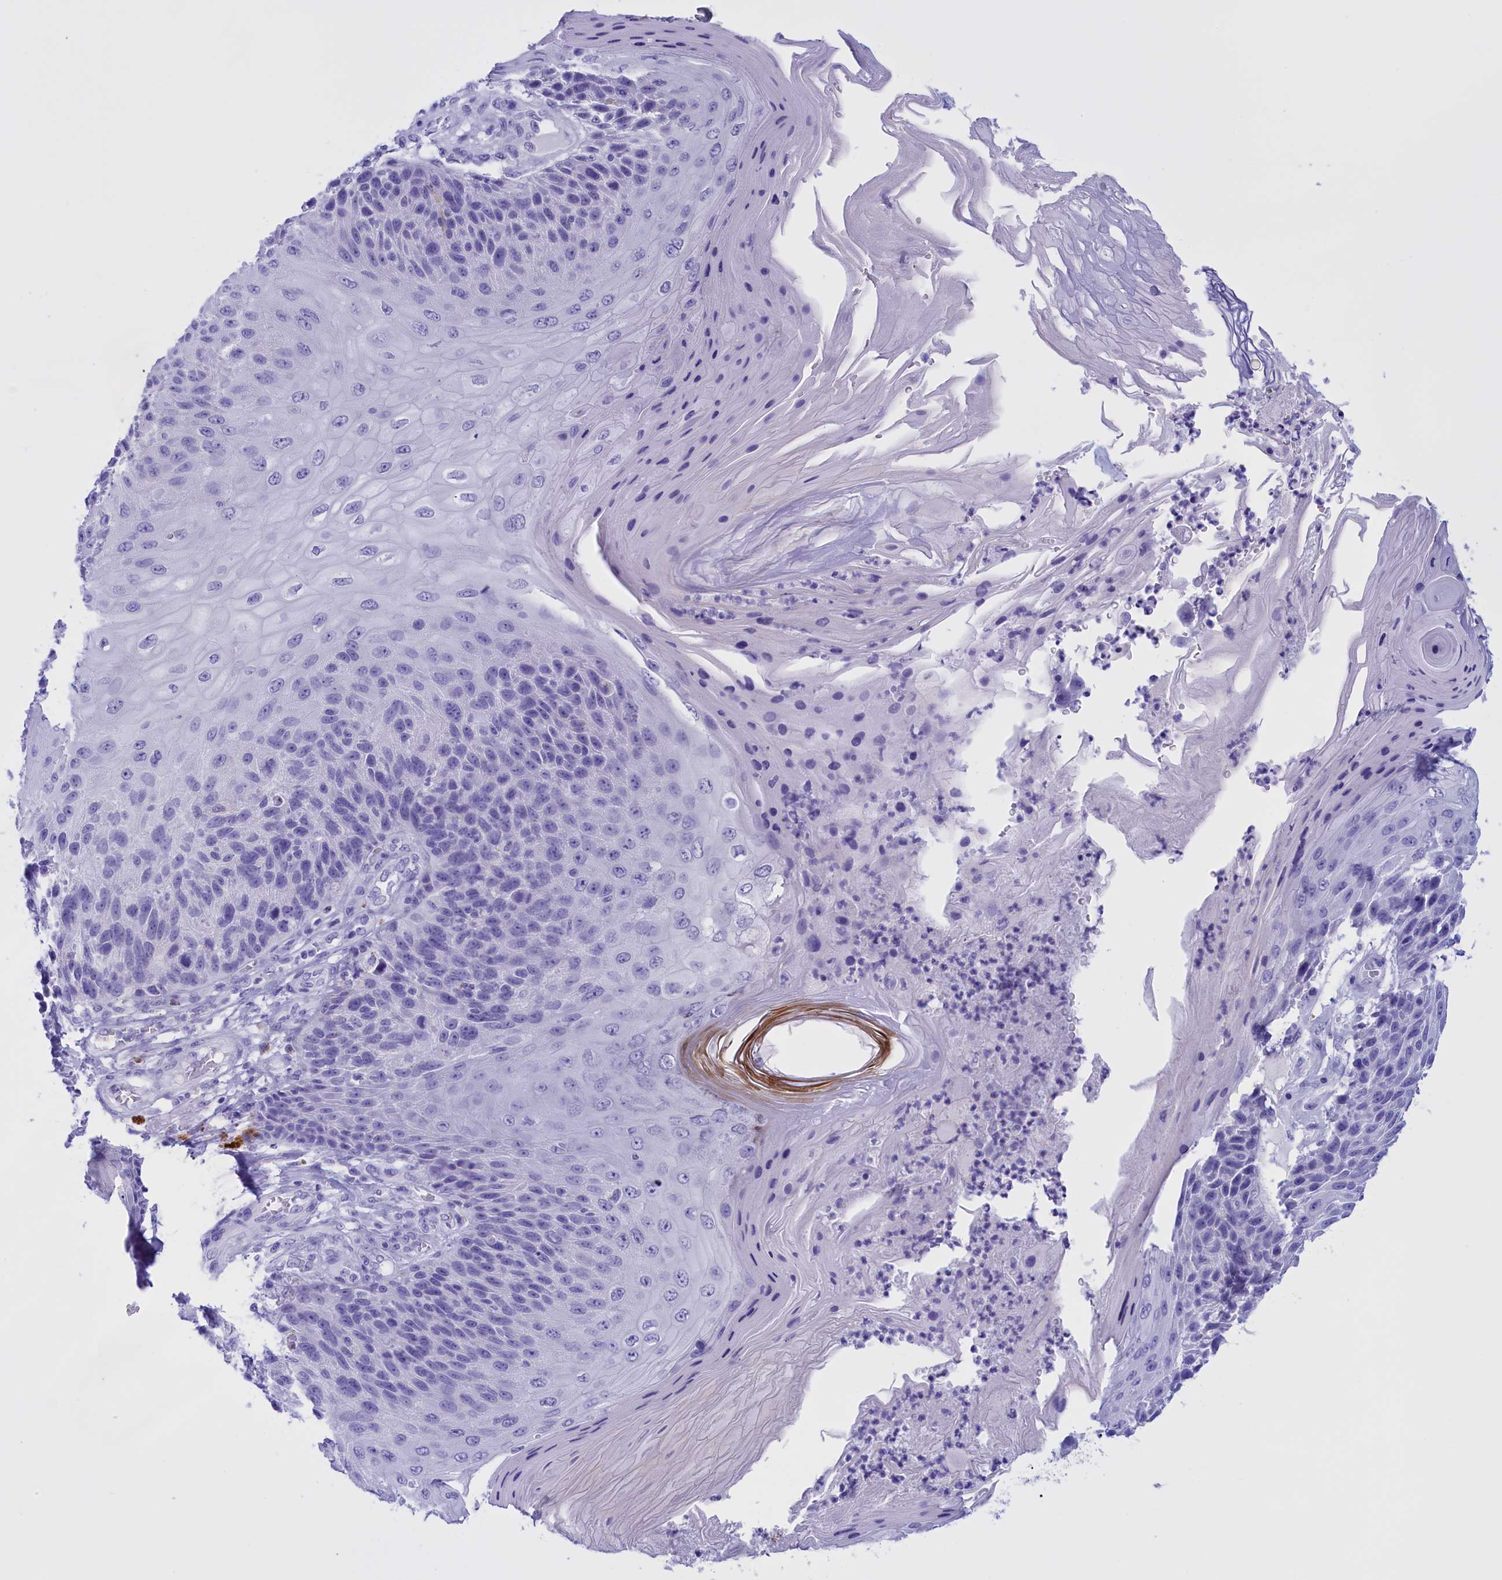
{"staining": {"intensity": "negative", "quantity": "none", "location": "none"}, "tissue": "skin cancer", "cell_type": "Tumor cells", "image_type": "cancer", "snomed": [{"axis": "morphology", "description": "Squamous cell carcinoma, NOS"}, {"axis": "topography", "description": "Skin"}], "caption": "Immunohistochemical staining of skin cancer exhibits no significant positivity in tumor cells.", "gene": "BRI3", "patient": {"sex": "female", "age": 88}}